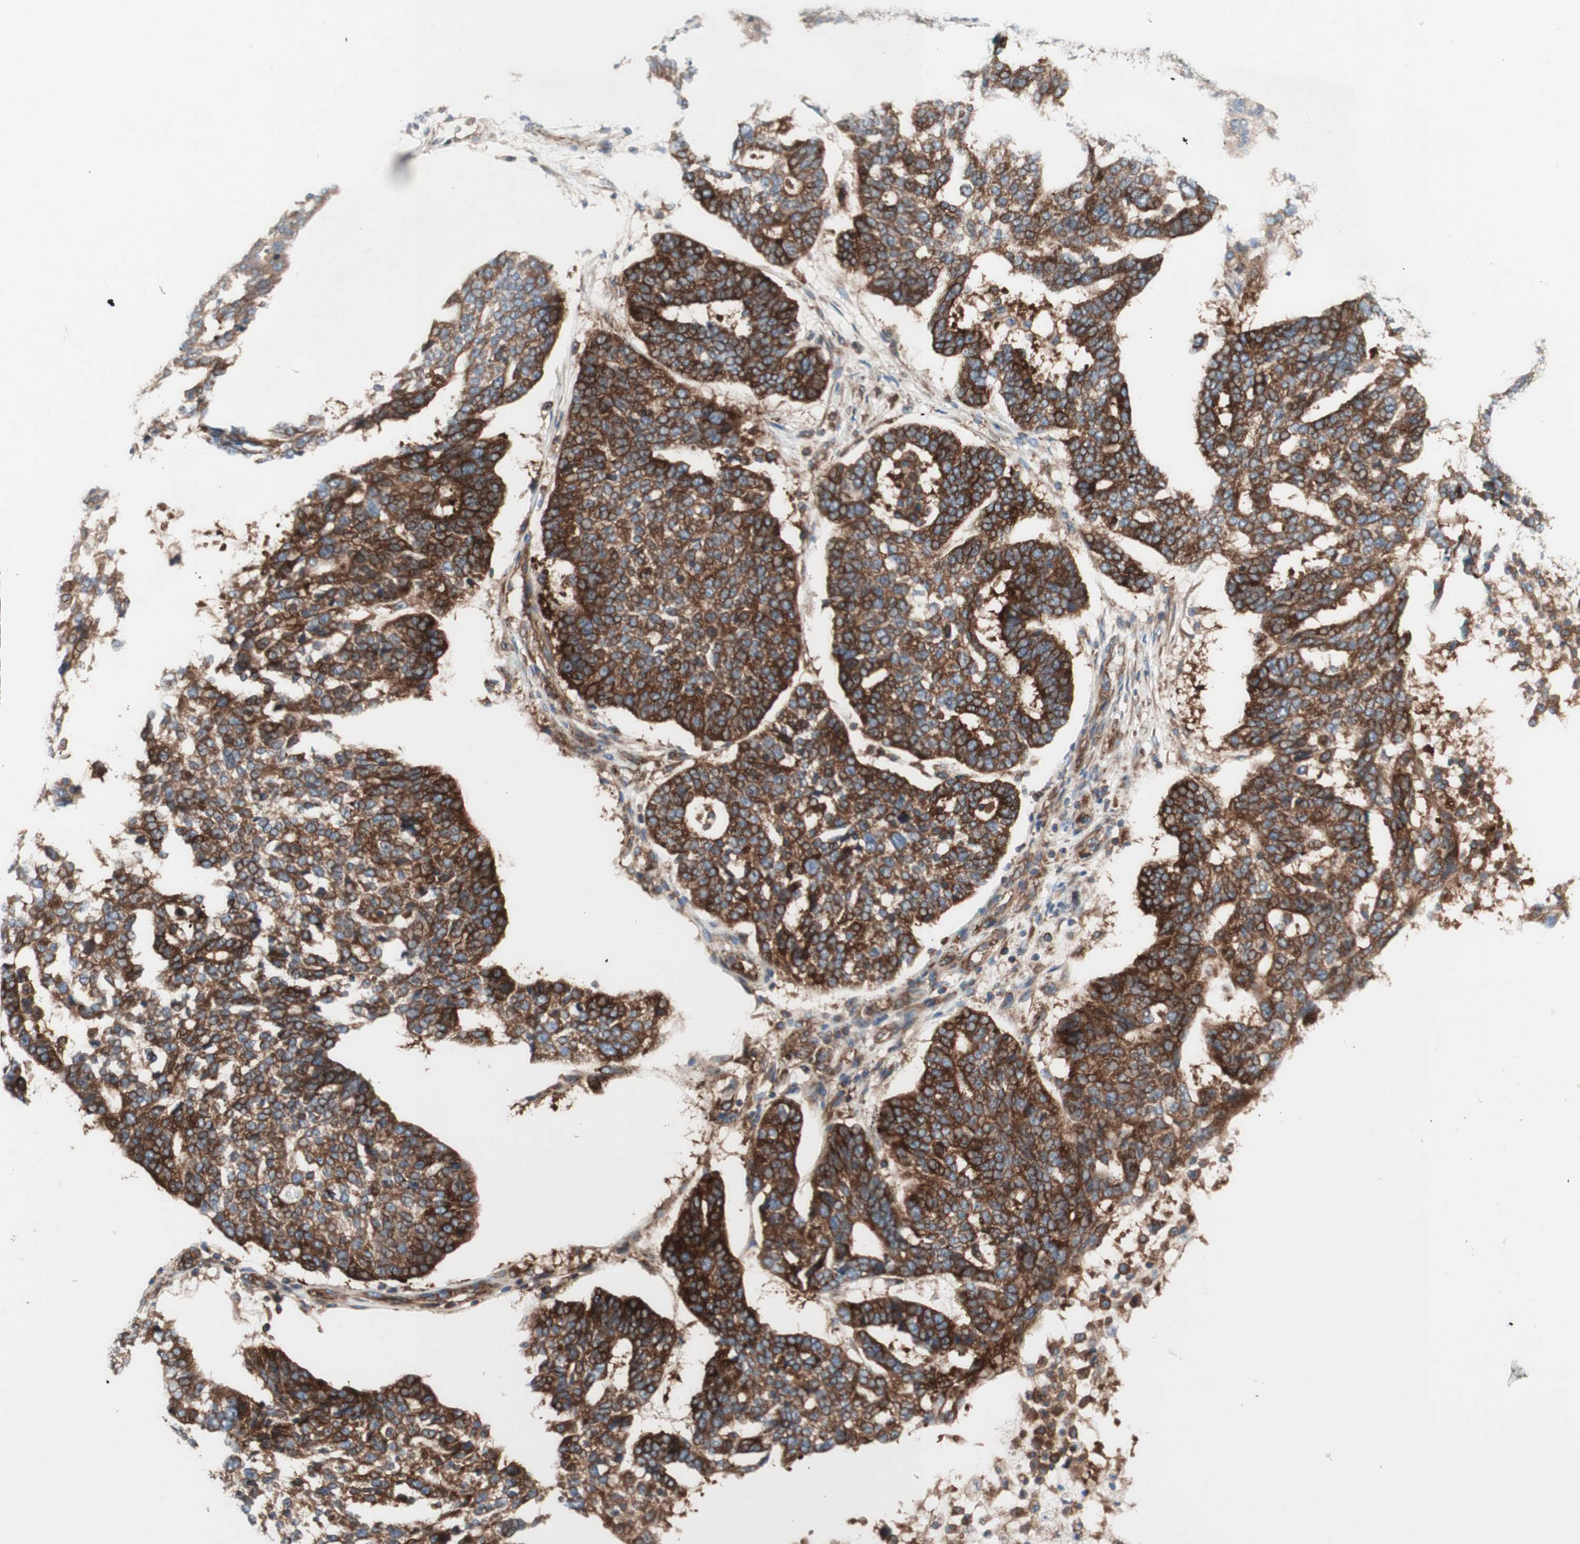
{"staining": {"intensity": "strong", "quantity": ">75%", "location": "cytoplasmic/membranous"}, "tissue": "ovarian cancer", "cell_type": "Tumor cells", "image_type": "cancer", "snomed": [{"axis": "morphology", "description": "Cystadenocarcinoma, serous, NOS"}, {"axis": "topography", "description": "Ovary"}], "caption": "IHC photomicrograph of ovarian cancer stained for a protein (brown), which displays high levels of strong cytoplasmic/membranous positivity in approximately >75% of tumor cells.", "gene": "CCN4", "patient": {"sex": "female", "age": 59}}